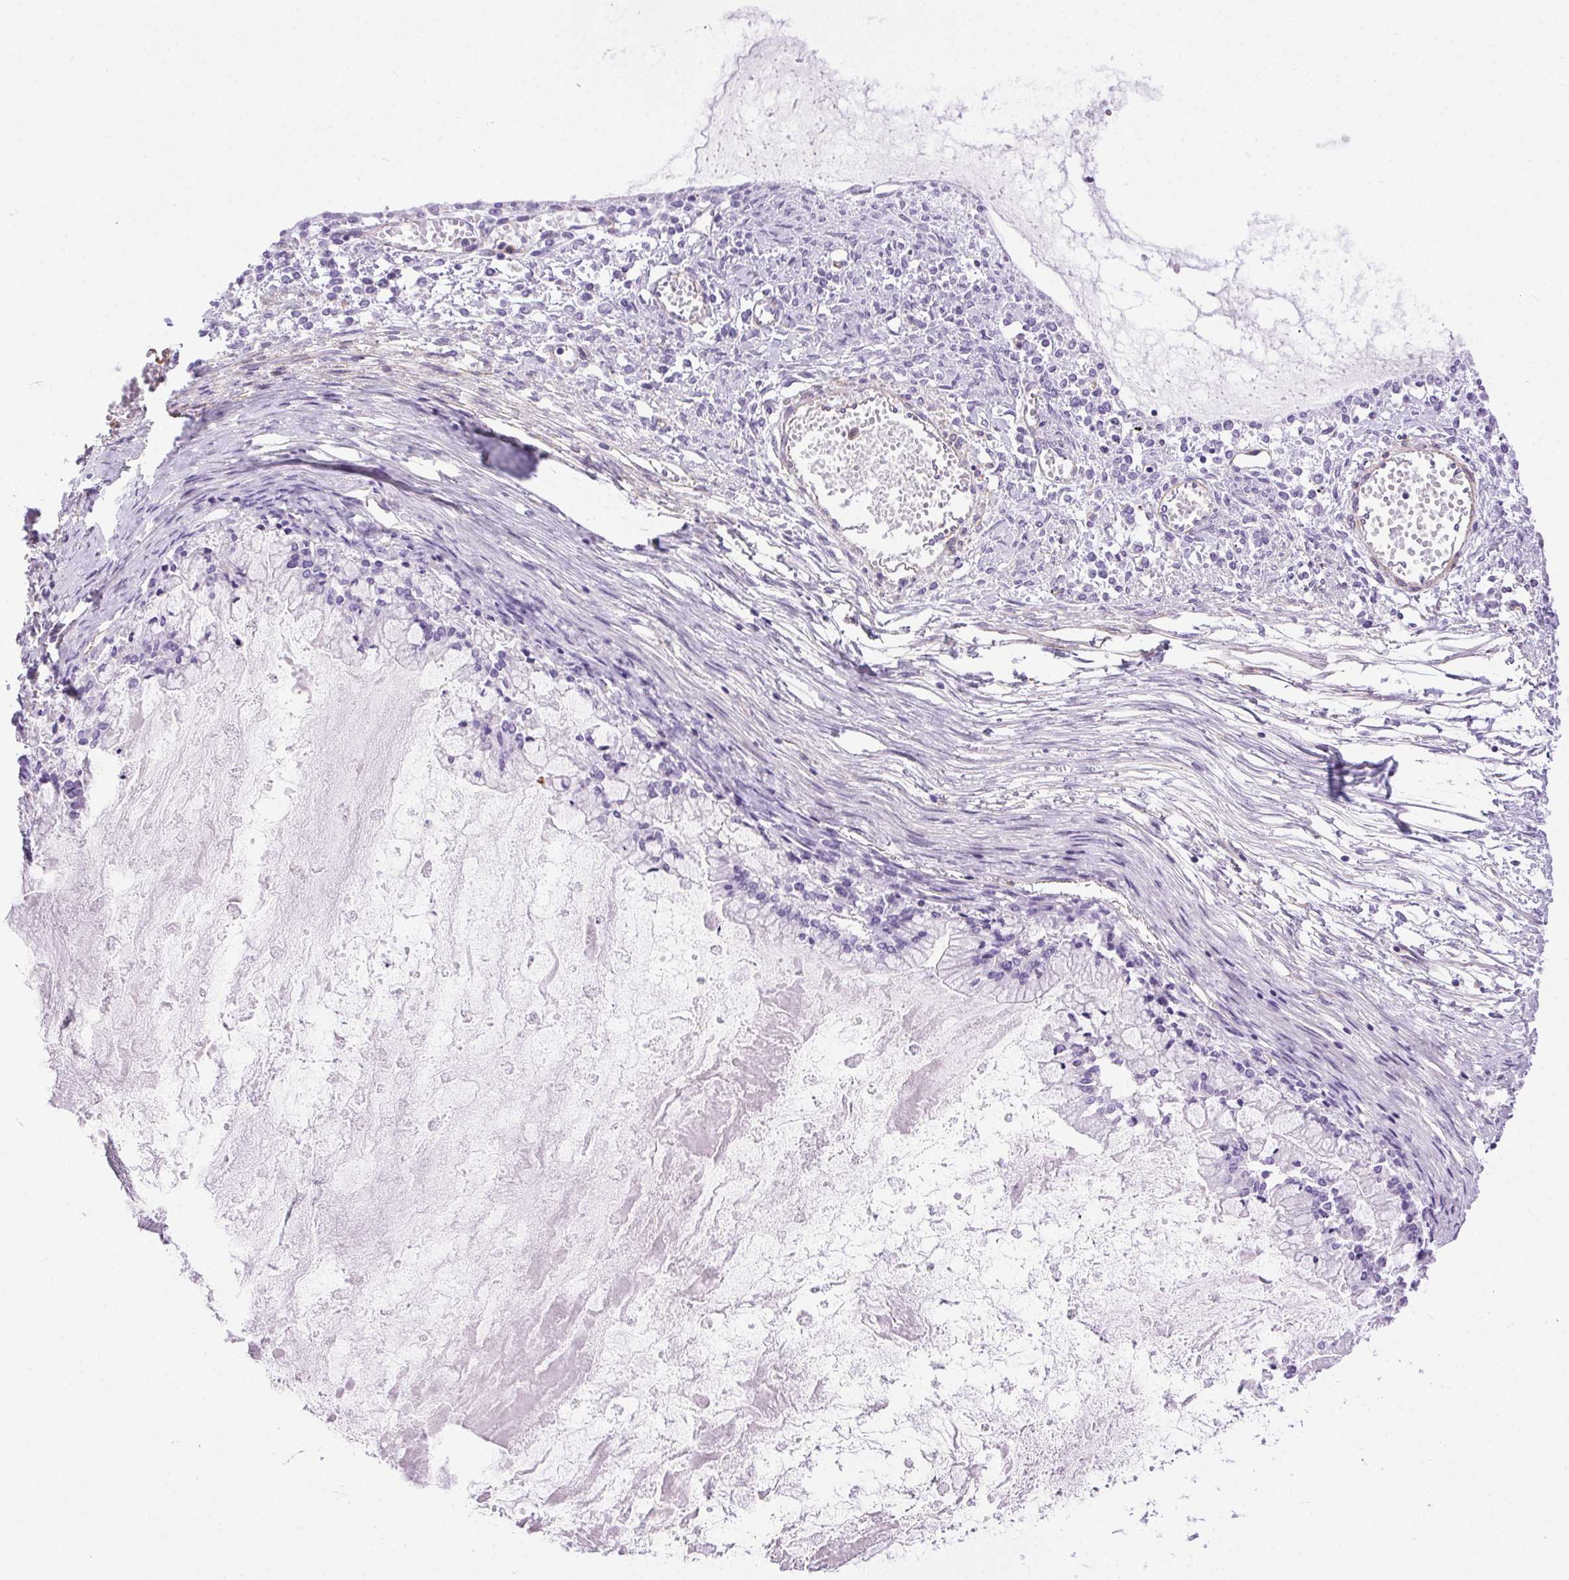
{"staining": {"intensity": "negative", "quantity": "none", "location": "none"}, "tissue": "ovarian cancer", "cell_type": "Tumor cells", "image_type": "cancer", "snomed": [{"axis": "morphology", "description": "Cystadenocarcinoma, mucinous, NOS"}, {"axis": "topography", "description": "Ovary"}], "caption": "DAB (3,3'-diaminobenzidine) immunohistochemical staining of ovarian mucinous cystadenocarcinoma exhibits no significant staining in tumor cells.", "gene": "SHCBP1L", "patient": {"sex": "female", "age": 67}}